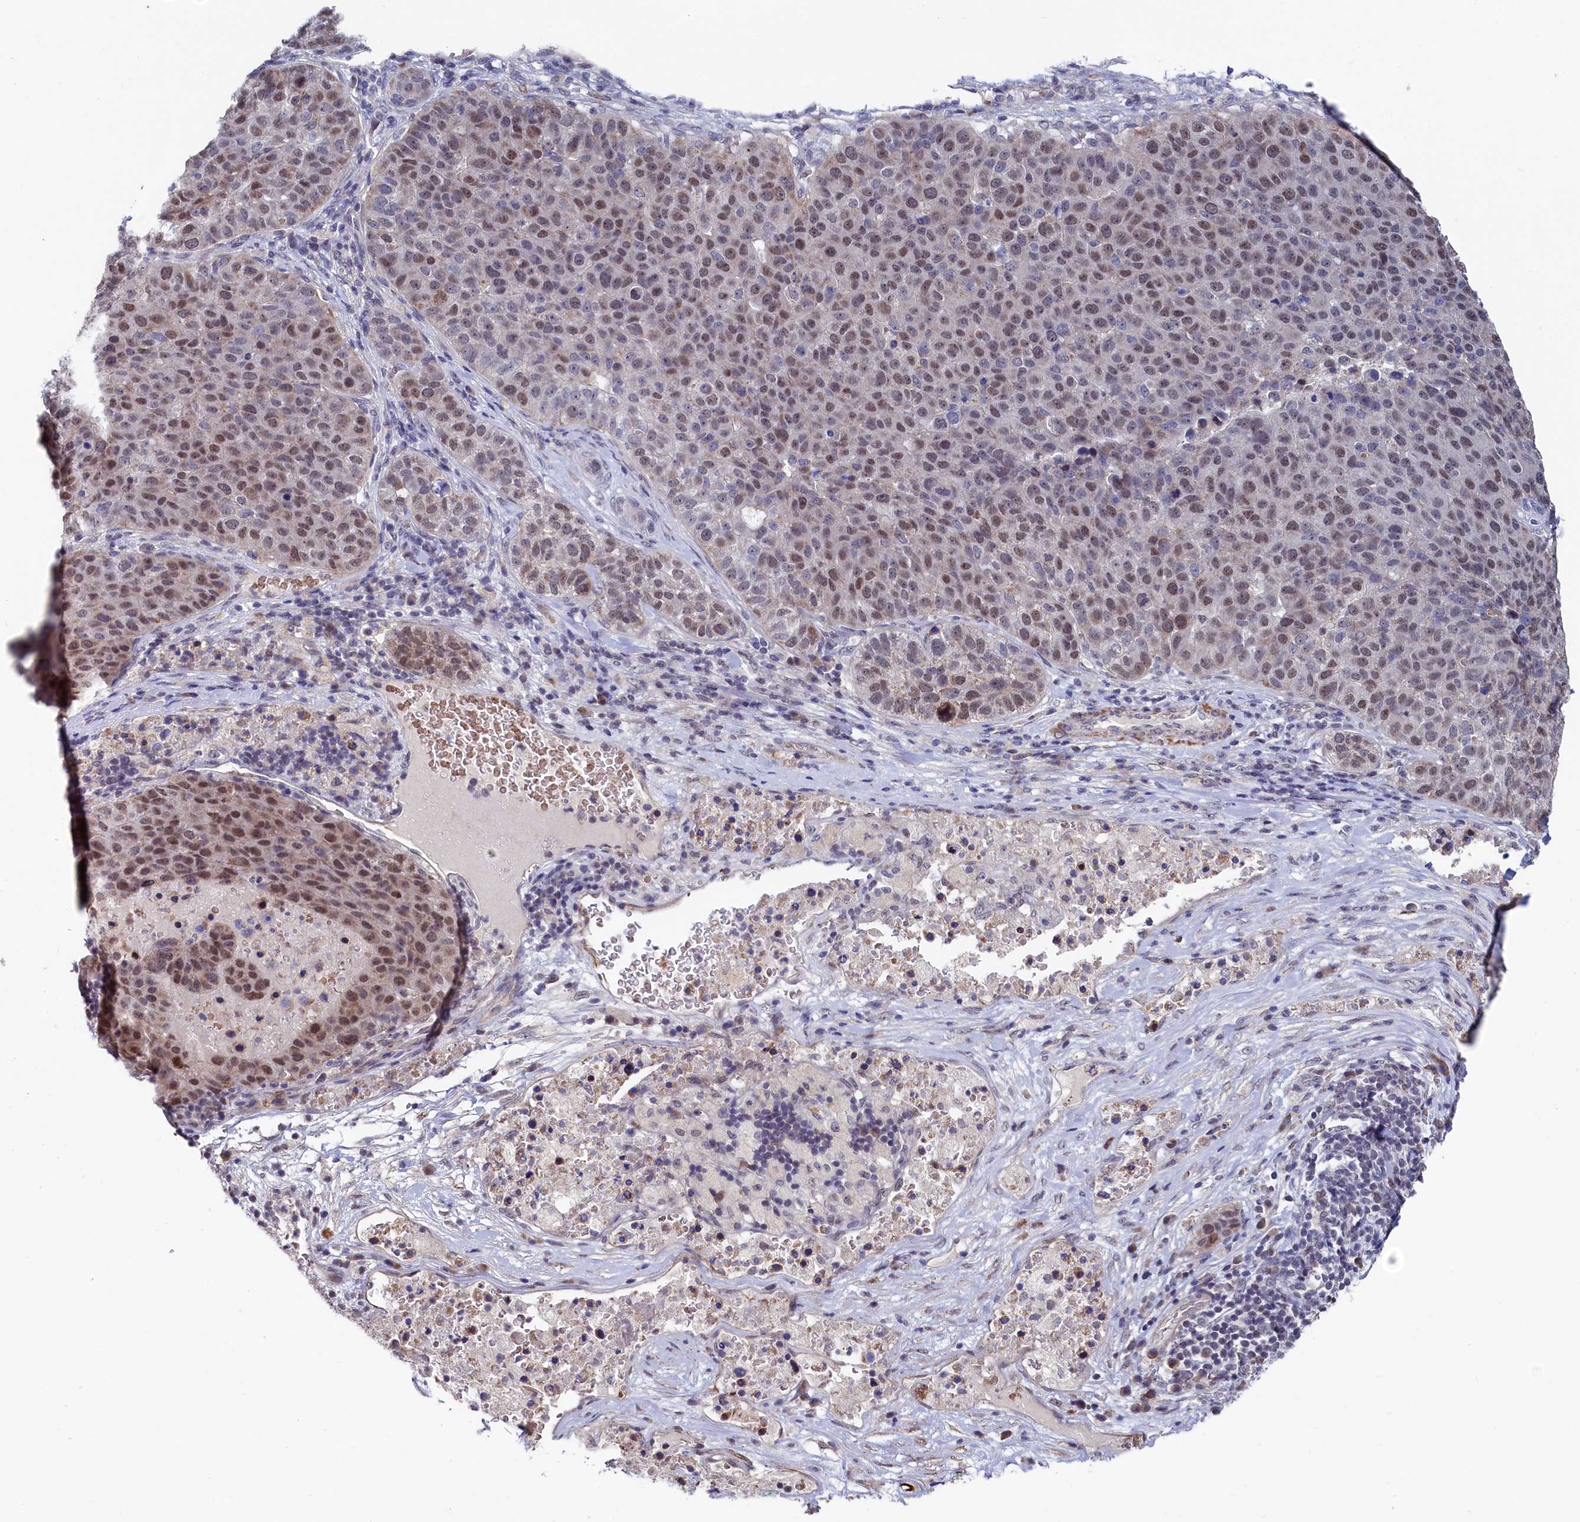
{"staining": {"intensity": "moderate", "quantity": ">75%", "location": "nuclear"}, "tissue": "pancreatic cancer", "cell_type": "Tumor cells", "image_type": "cancer", "snomed": [{"axis": "morphology", "description": "Adenocarcinoma, NOS"}, {"axis": "topography", "description": "Pancreas"}], "caption": "Protein staining exhibits moderate nuclear staining in about >75% of tumor cells in pancreatic adenocarcinoma.", "gene": "TIGD4", "patient": {"sex": "female", "age": 61}}